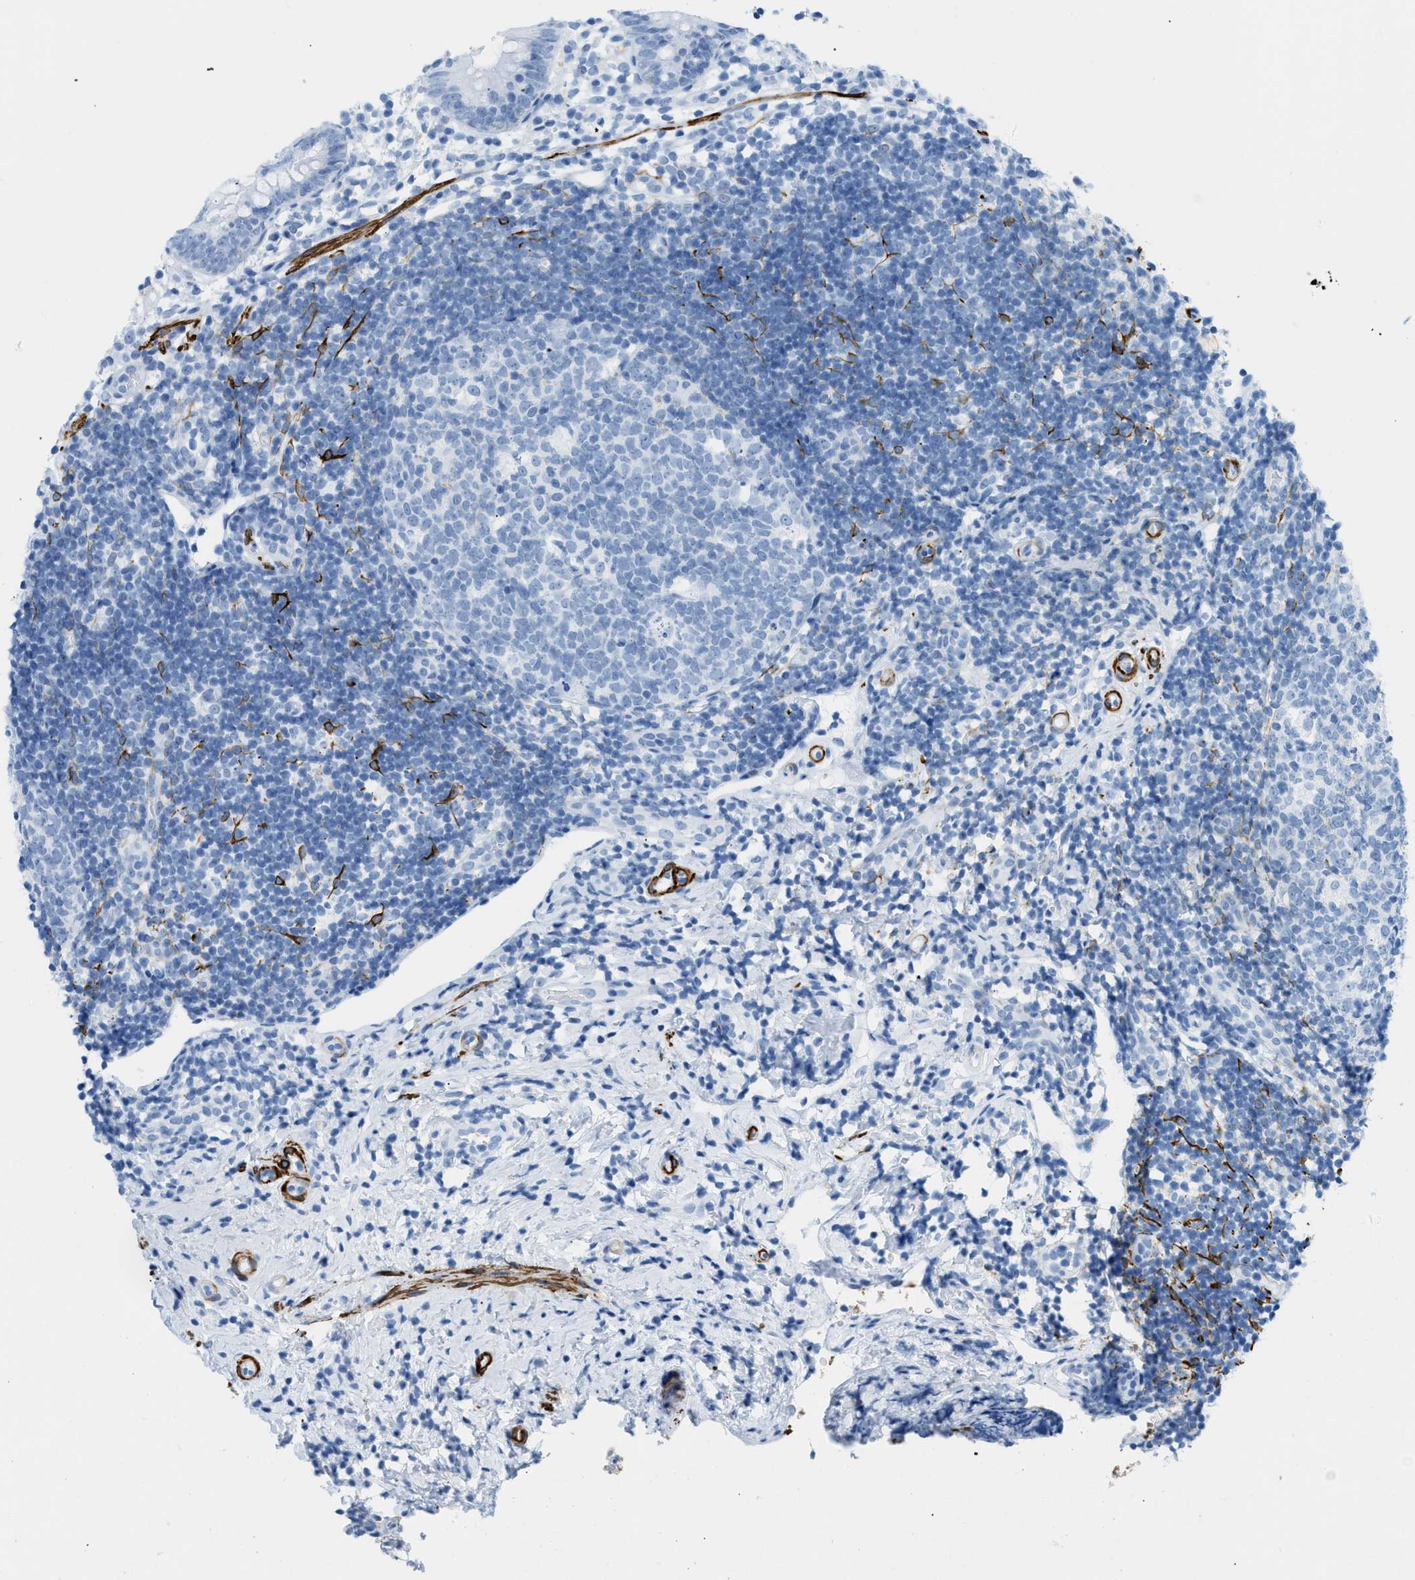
{"staining": {"intensity": "negative", "quantity": "none", "location": "none"}, "tissue": "appendix", "cell_type": "Glandular cells", "image_type": "normal", "snomed": [{"axis": "morphology", "description": "Normal tissue, NOS"}, {"axis": "topography", "description": "Appendix"}], "caption": "This histopathology image is of benign appendix stained with IHC to label a protein in brown with the nuclei are counter-stained blue. There is no positivity in glandular cells. (Stains: DAB IHC with hematoxylin counter stain, Microscopy: brightfield microscopy at high magnification).", "gene": "DES", "patient": {"sex": "female", "age": 20}}